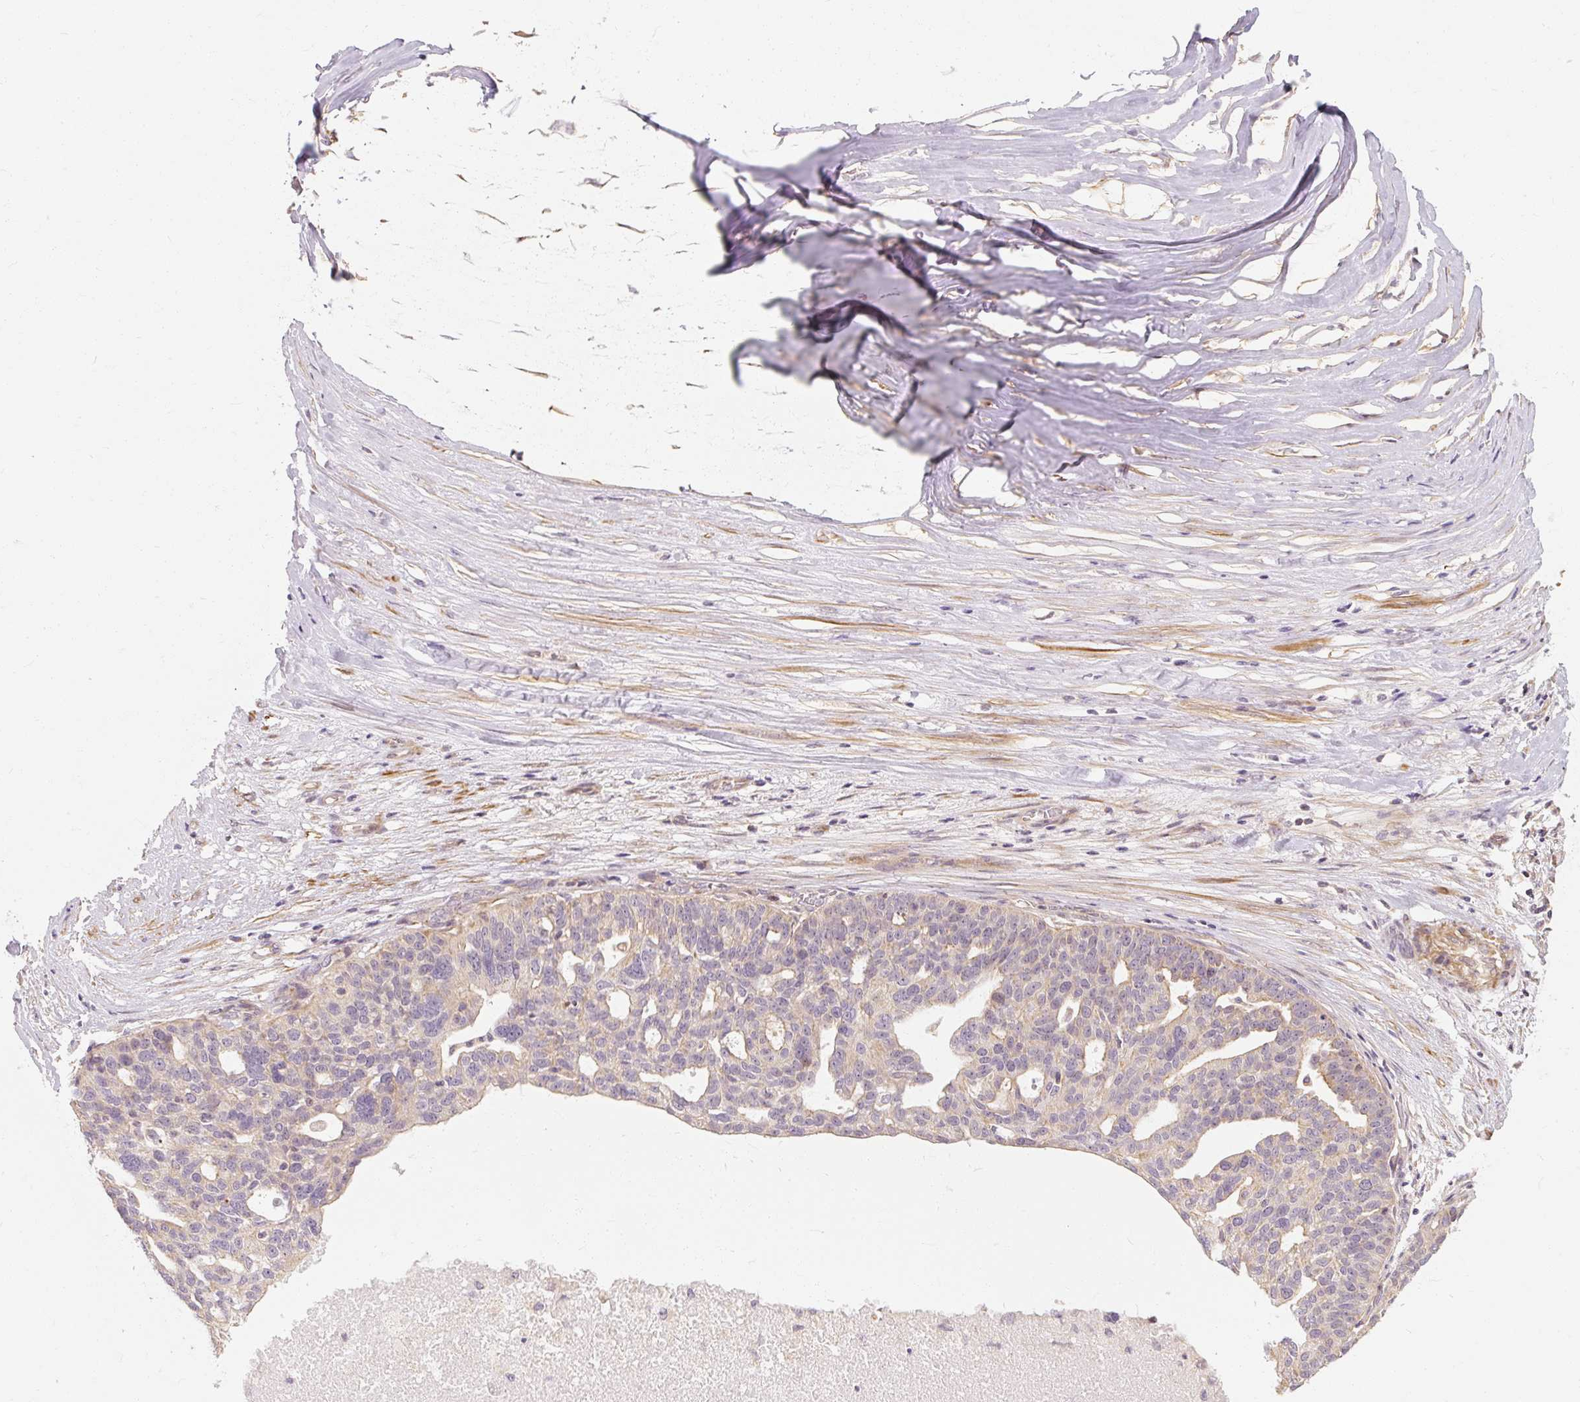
{"staining": {"intensity": "negative", "quantity": "none", "location": "none"}, "tissue": "ovarian cancer", "cell_type": "Tumor cells", "image_type": "cancer", "snomed": [{"axis": "morphology", "description": "Cystadenocarcinoma, serous, NOS"}, {"axis": "topography", "description": "Ovary"}], "caption": "A high-resolution histopathology image shows immunohistochemistry (IHC) staining of ovarian cancer (serous cystadenocarcinoma), which demonstrates no significant expression in tumor cells.", "gene": "RB1CC1", "patient": {"sex": "female", "age": 59}}